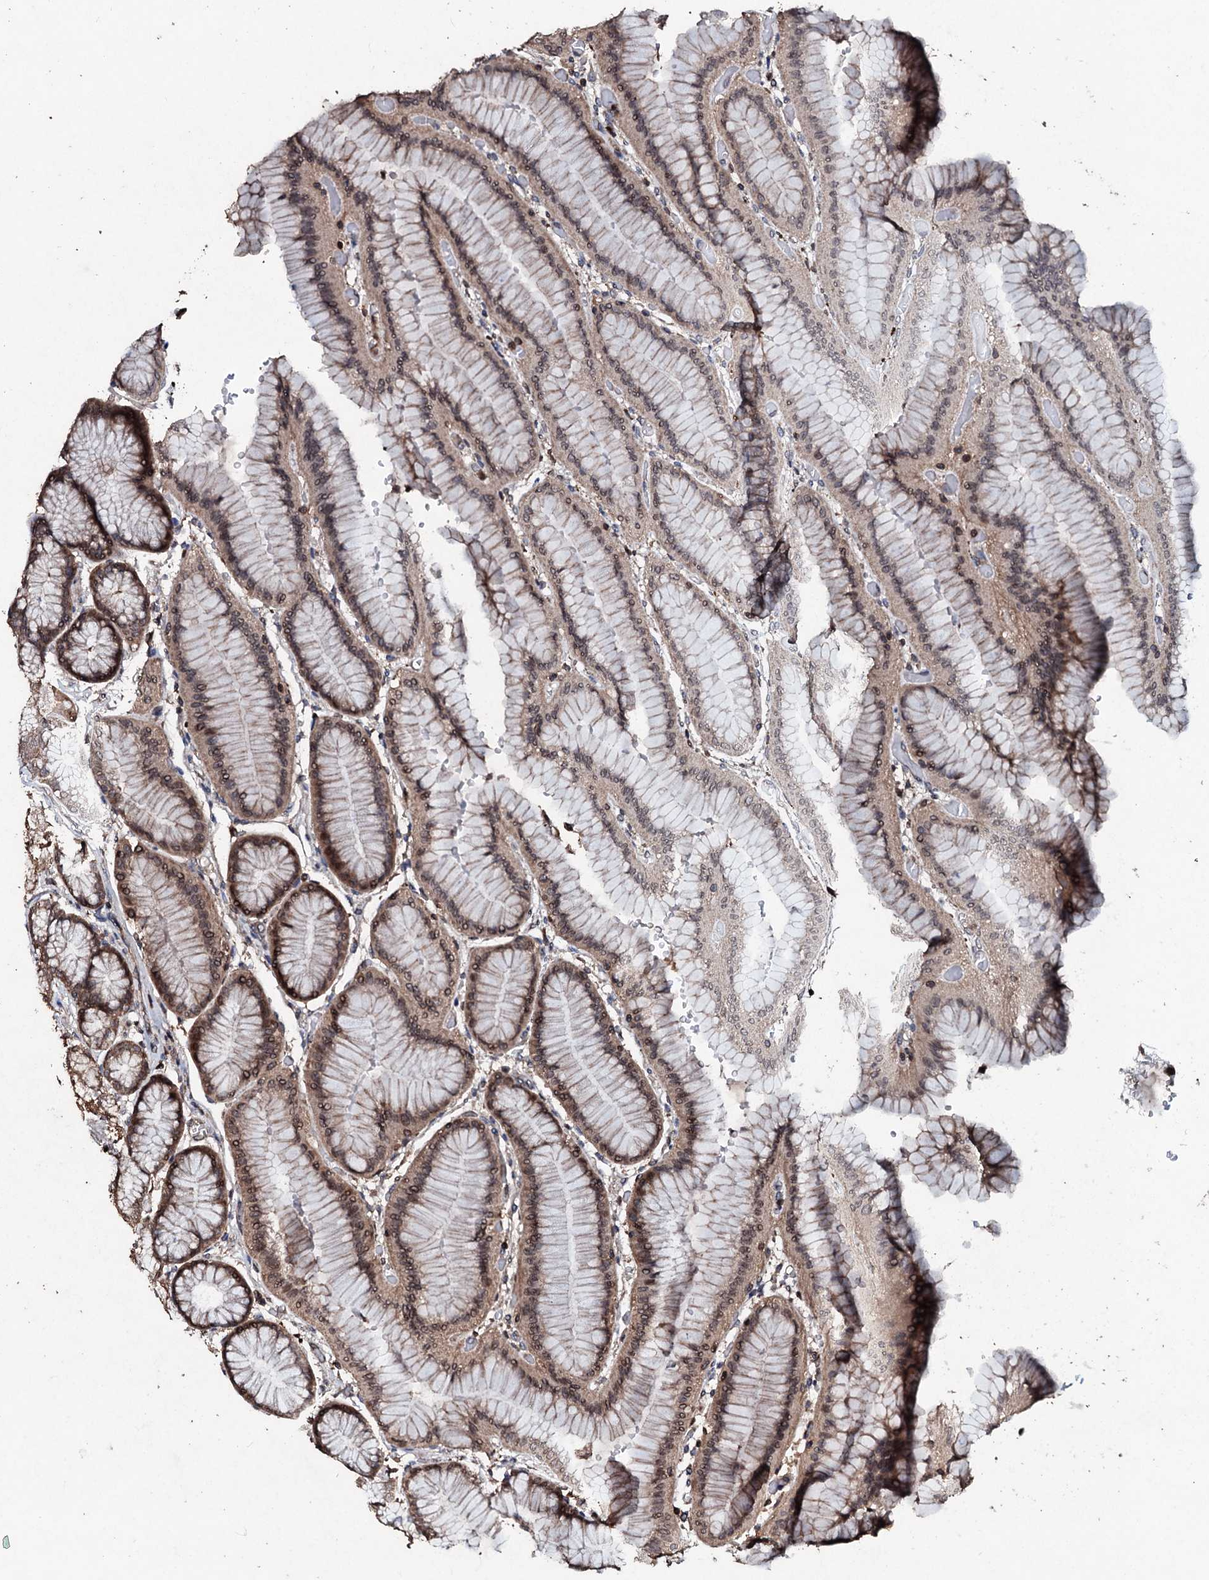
{"staining": {"intensity": "moderate", "quantity": ">75%", "location": "cytoplasmic/membranous,nuclear"}, "tissue": "stomach", "cell_type": "Glandular cells", "image_type": "normal", "snomed": [{"axis": "morphology", "description": "Normal tissue, NOS"}, {"axis": "morphology", "description": "Adenocarcinoma, NOS"}, {"axis": "morphology", "description": "Adenocarcinoma, High grade"}, {"axis": "topography", "description": "Stomach, upper"}, {"axis": "topography", "description": "Stomach"}], "caption": "Human stomach stained for a protein (brown) demonstrates moderate cytoplasmic/membranous,nuclear positive positivity in about >75% of glandular cells.", "gene": "SDHAF2", "patient": {"sex": "female", "age": 65}}